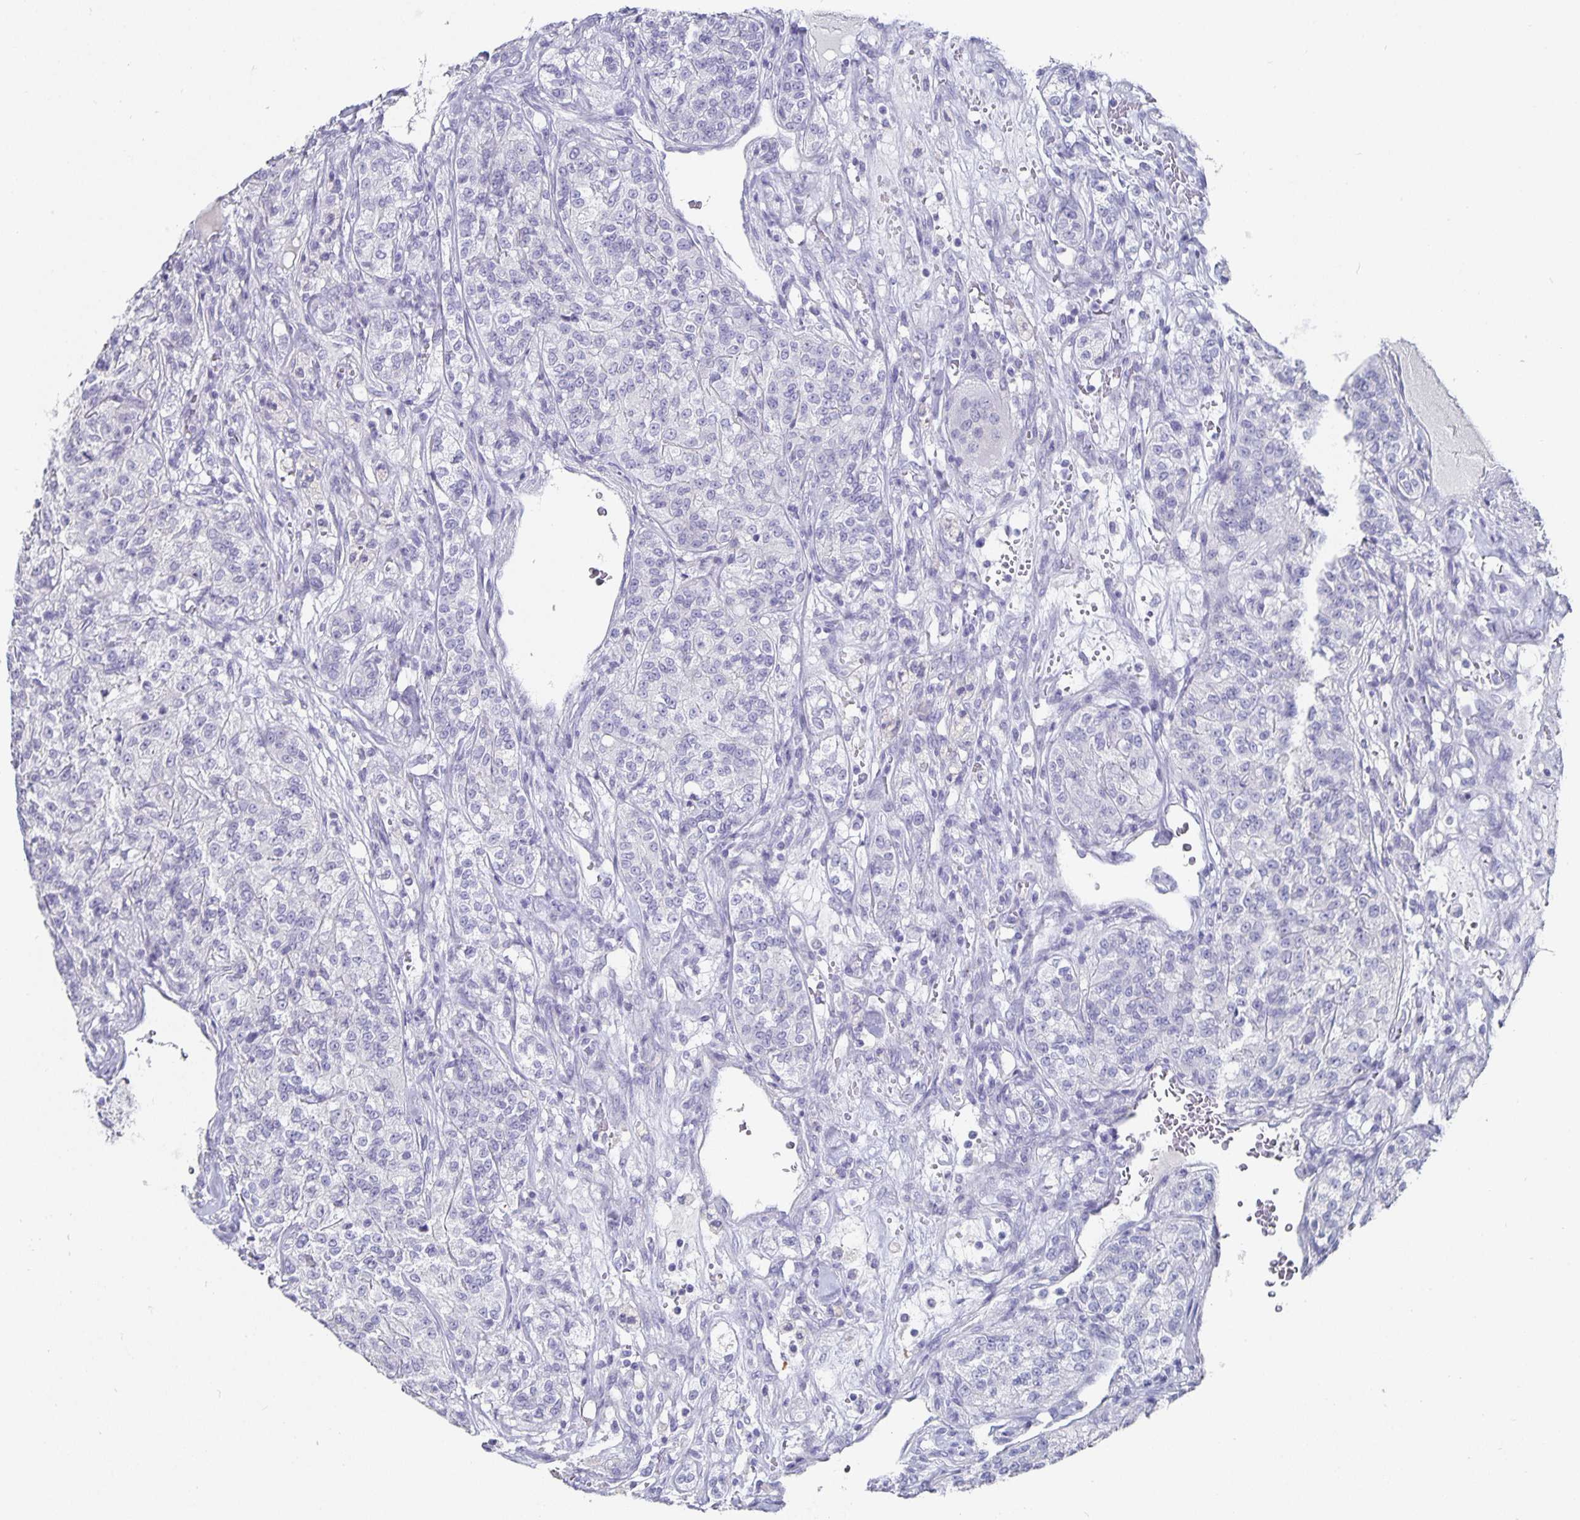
{"staining": {"intensity": "negative", "quantity": "none", "location": "none"}, "tissue": "renal cancer", "cell_type": "Tumor cells", "image_type": "cancer", "snomed": [{"axis": "morphology", "description": "Adenocarcinoma, NOS"}, {"axis": "topography", "description": "Kidney"}], "caption": "There is no significant staining in tumor cells of renal adenocarcinoma.", "gene": "CHGA", "patient": {"sex": "female", "age": 63}}